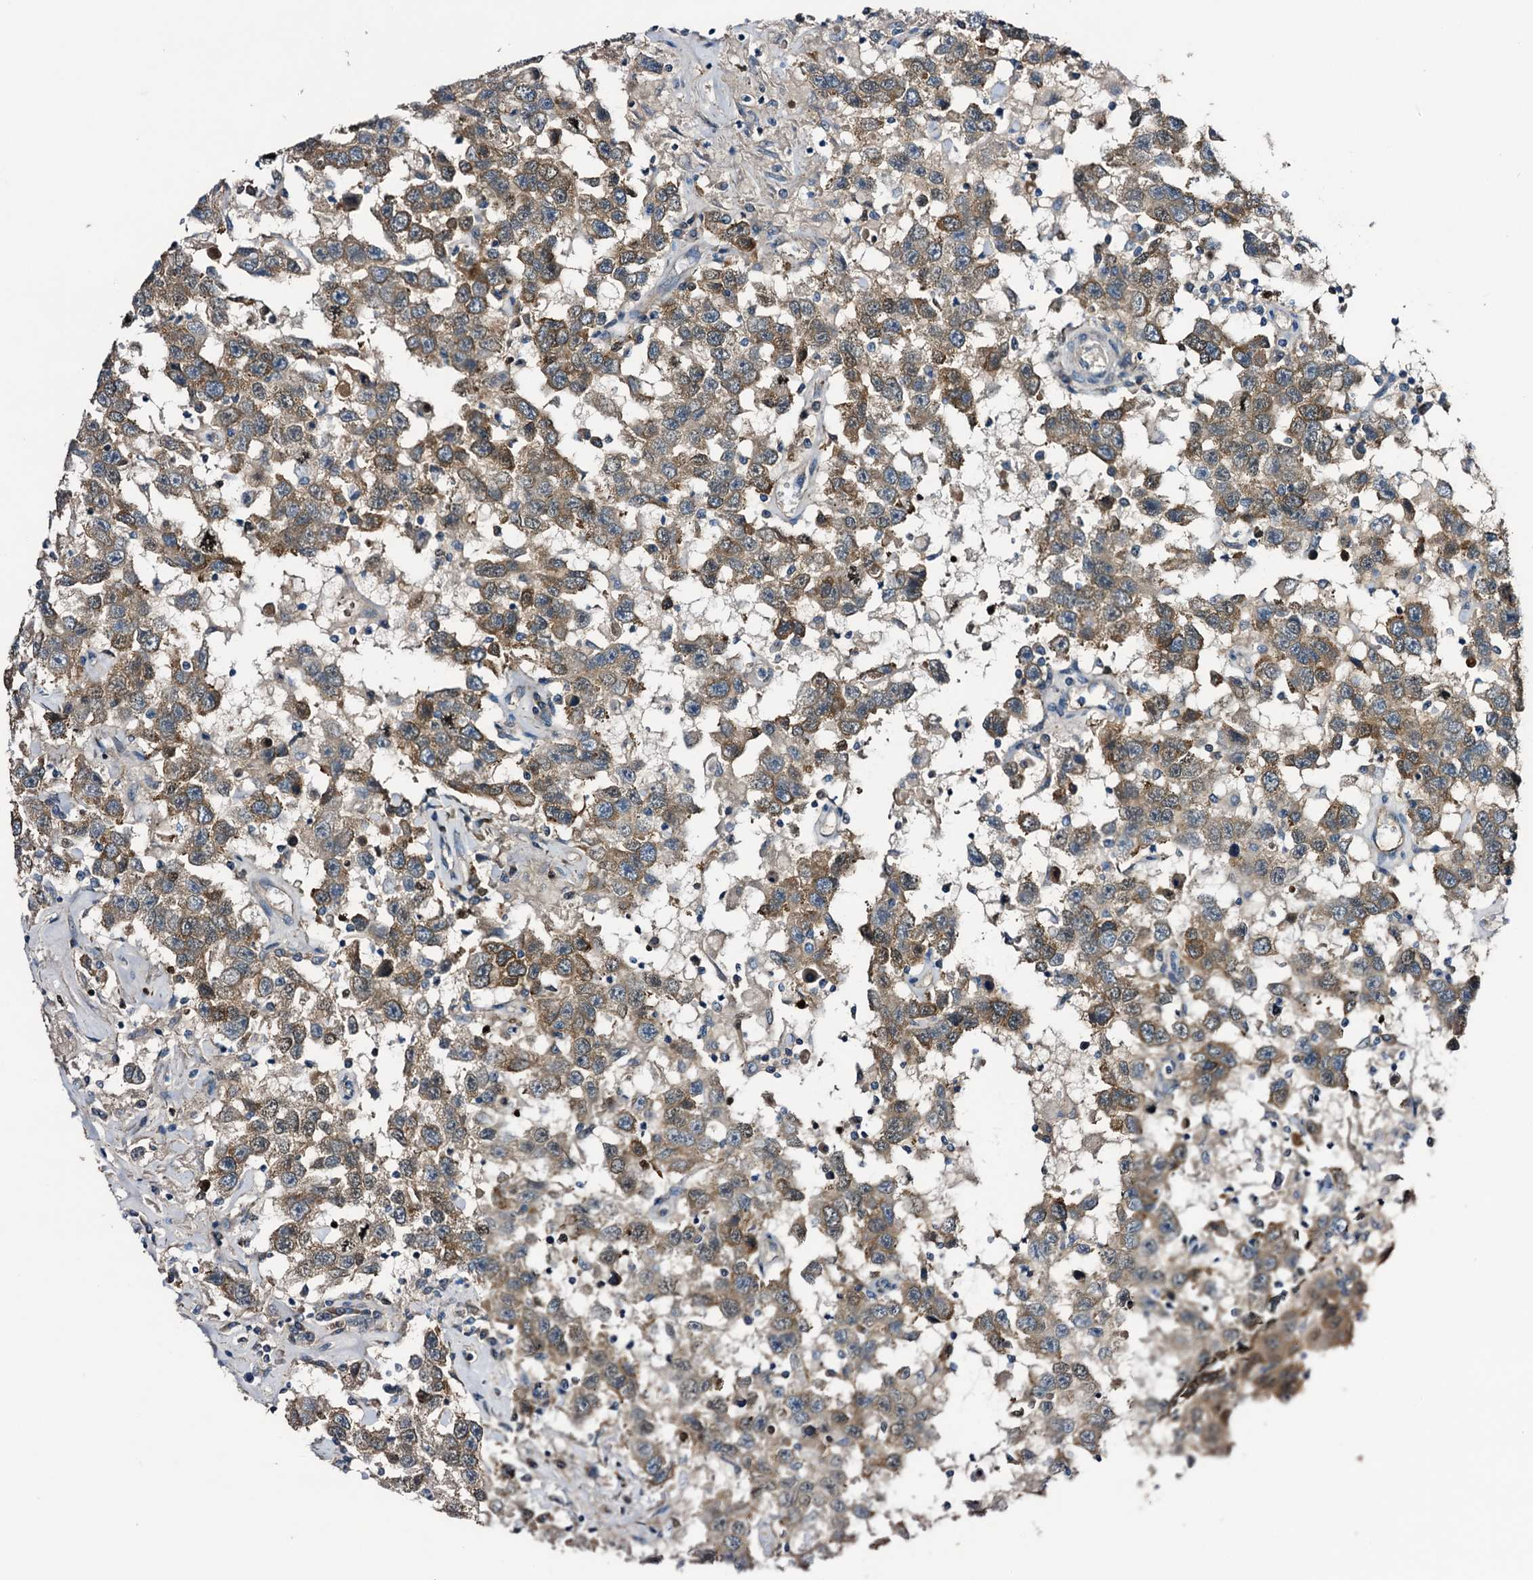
{"staining": {"intensity": "moderate", "quantity": ">75%", "location": "cytoplasmic/membranous"}, "tissue": "testis cancer", "cell_type": "Tumor cells", "image_type": "cancer", "snomed": [{"axis": "morphology", "description": "Seminoma, NOS"}, {"axis": "topography", "description": "Testis"}], "caption": "The immunohistochemical stain shows moderate cytoplasmic/membranous positivity in tumor cells of seminoma (testis) tissue. Immunohistochemistry (ihc) stains the protein in brown and the nuclei are stained blue.", "gene": "NCAPD2", "patient": {"sex": "male", "age": 41}}